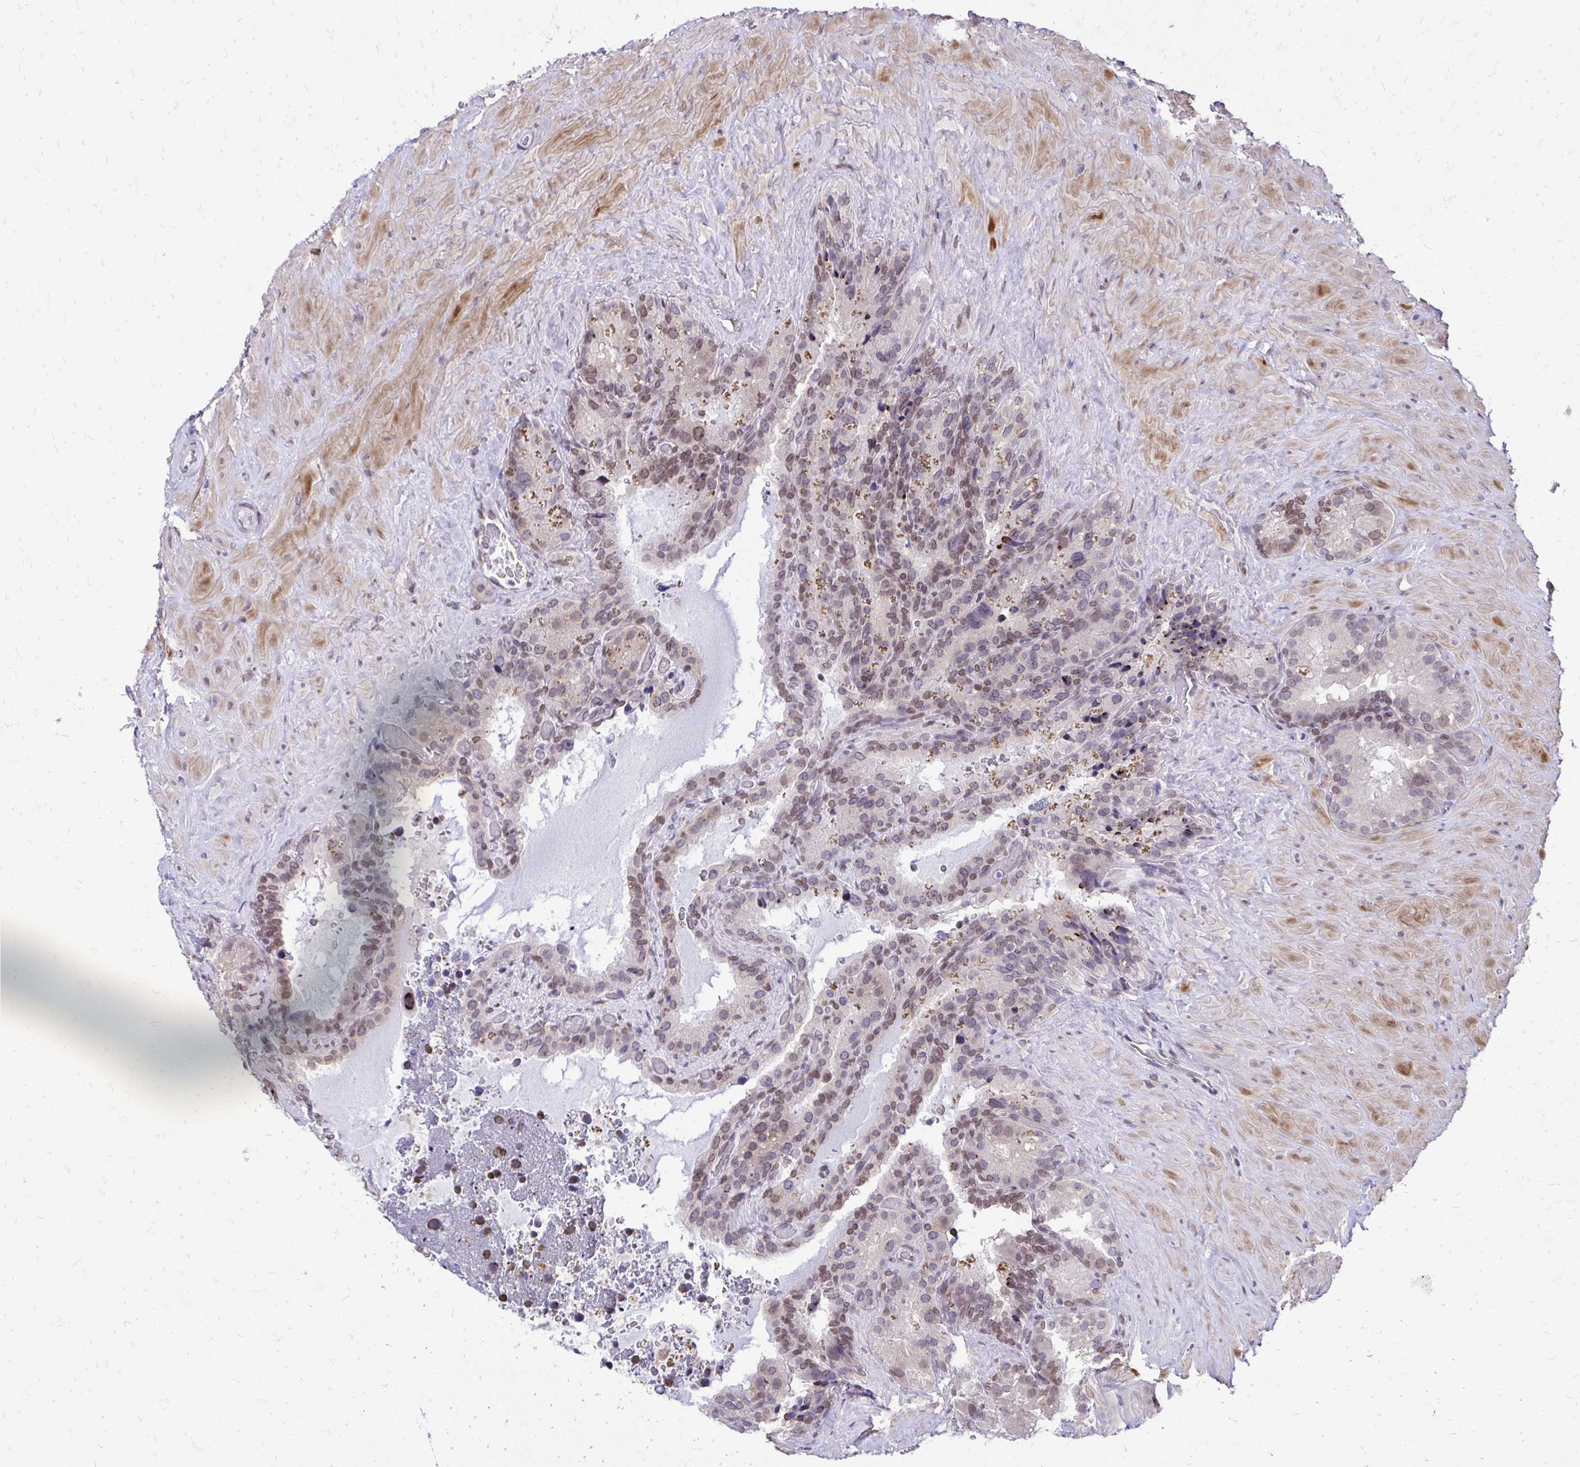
{"staining": {"intensity": "moderate", "quantity": ">75%", "location": "nuclear"}, "tissue": "seminal vesicle", "cell_type": "Glandular cells", "image_type": "normal", "snomed": [{"axis": "morphology", "description": "Normal tissue, NOS"}, {"axis": "topography", "description": "Seminal veicle"}], "caption": "IHC staining of benign seminal vesicle, which reveals medium levels of moderate nuclear staining in approximately >75% of glandular cells indicating moderate nuclear protein expression. The staining was performed using DAB (3,3'-diaminobenzidine) (brown) for protein detection and nuclei were counterstained in hematoxylin (blue).", "gene": "BANF1", "patient": {"sex": "male", "age": 60}}